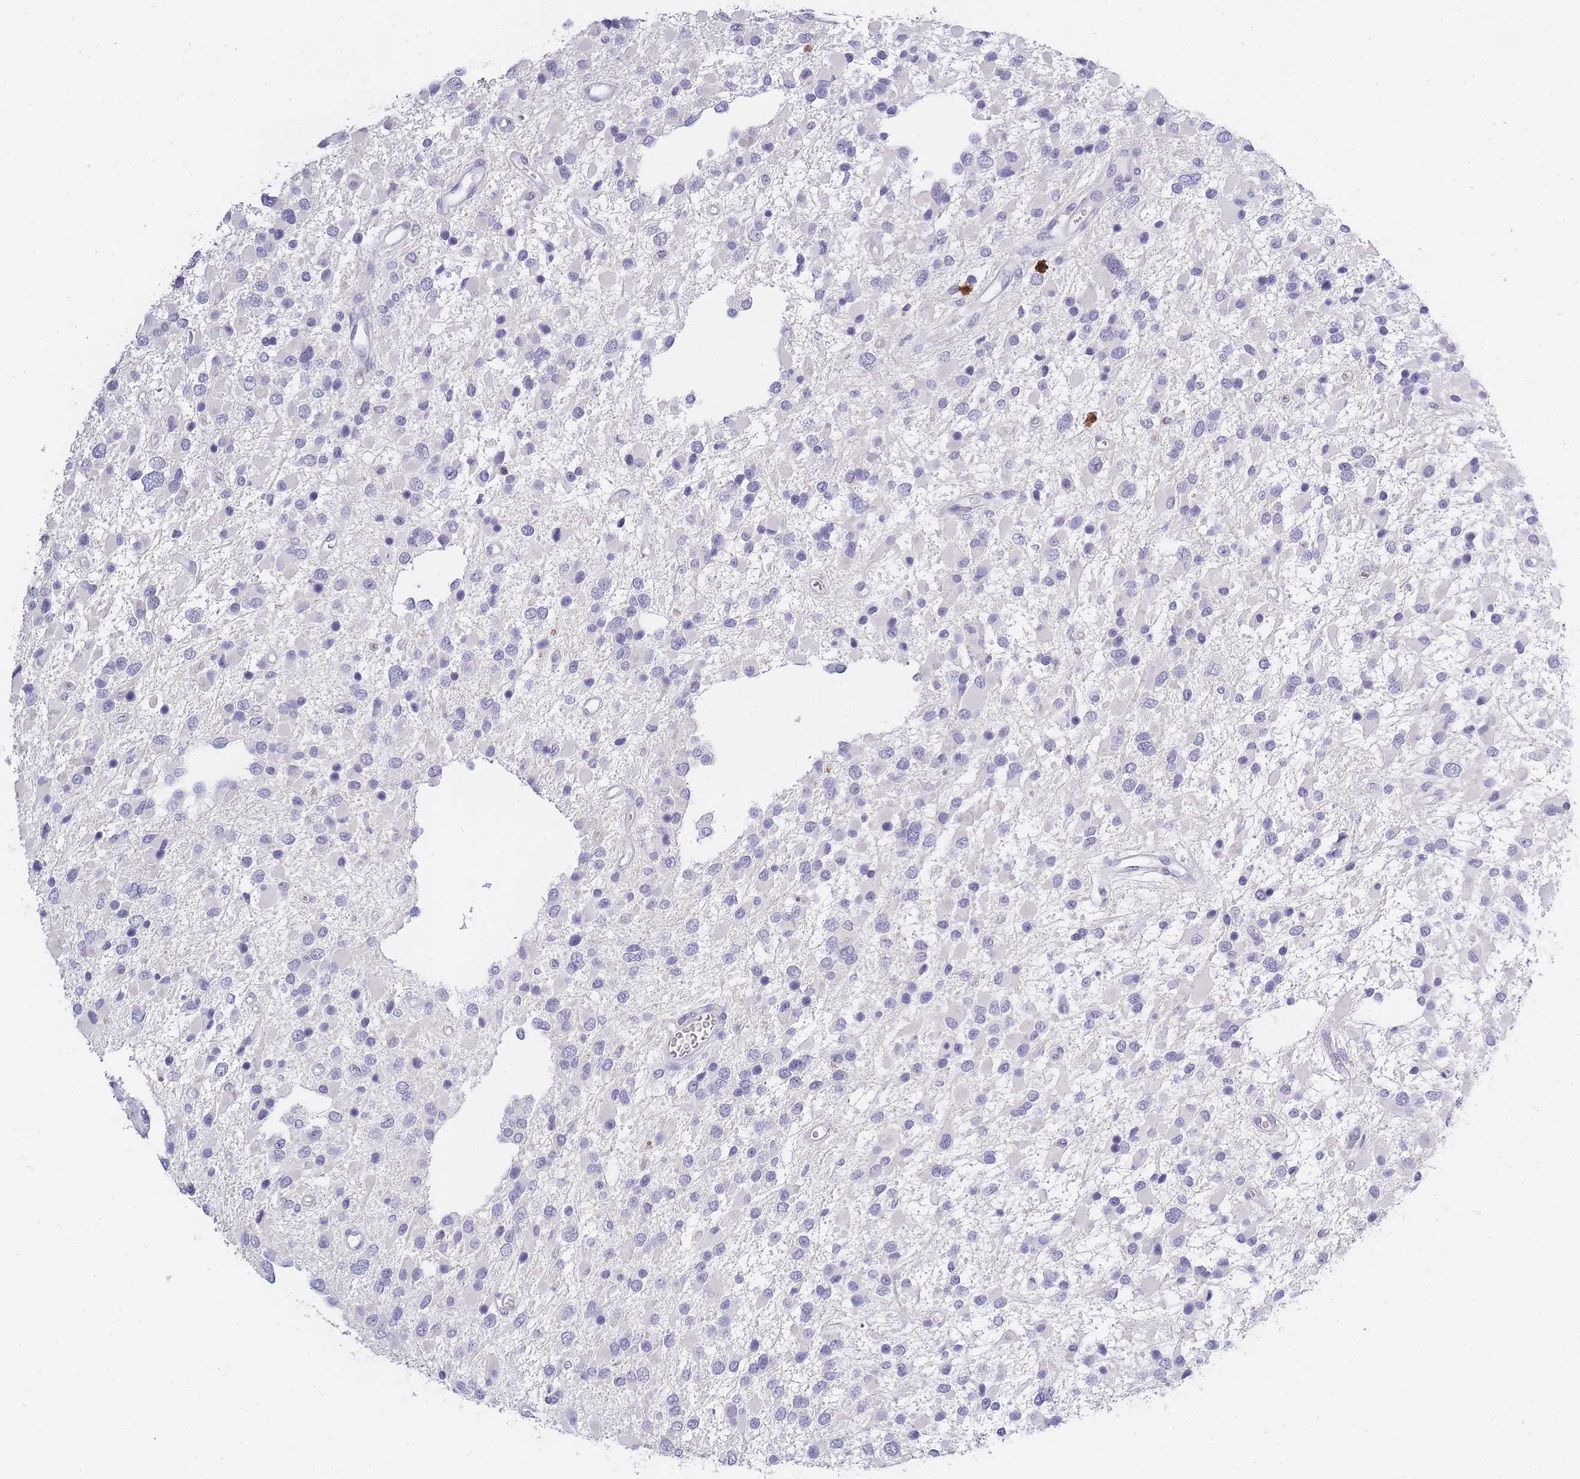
{"staining": {"intensity": "negative", "quantity": "none", "location": "none"}, "tissue": "glioma", "cell_type": "Tumor cells", "image_type": "cancer", "snomed": [{"axis": "morphology", "description": "Glioma, malignant, High grade"}, {"axis": "topography", "description": "Brain"}], "caption": "Immunohistochemistry of malignant glioma (high-grade) exhibits no staining in tumor cells. (DAB immunohistochemistry with hematoxylin counter stain).", "gene": "INS", "patient": {"sex": "male", "age": 53}}